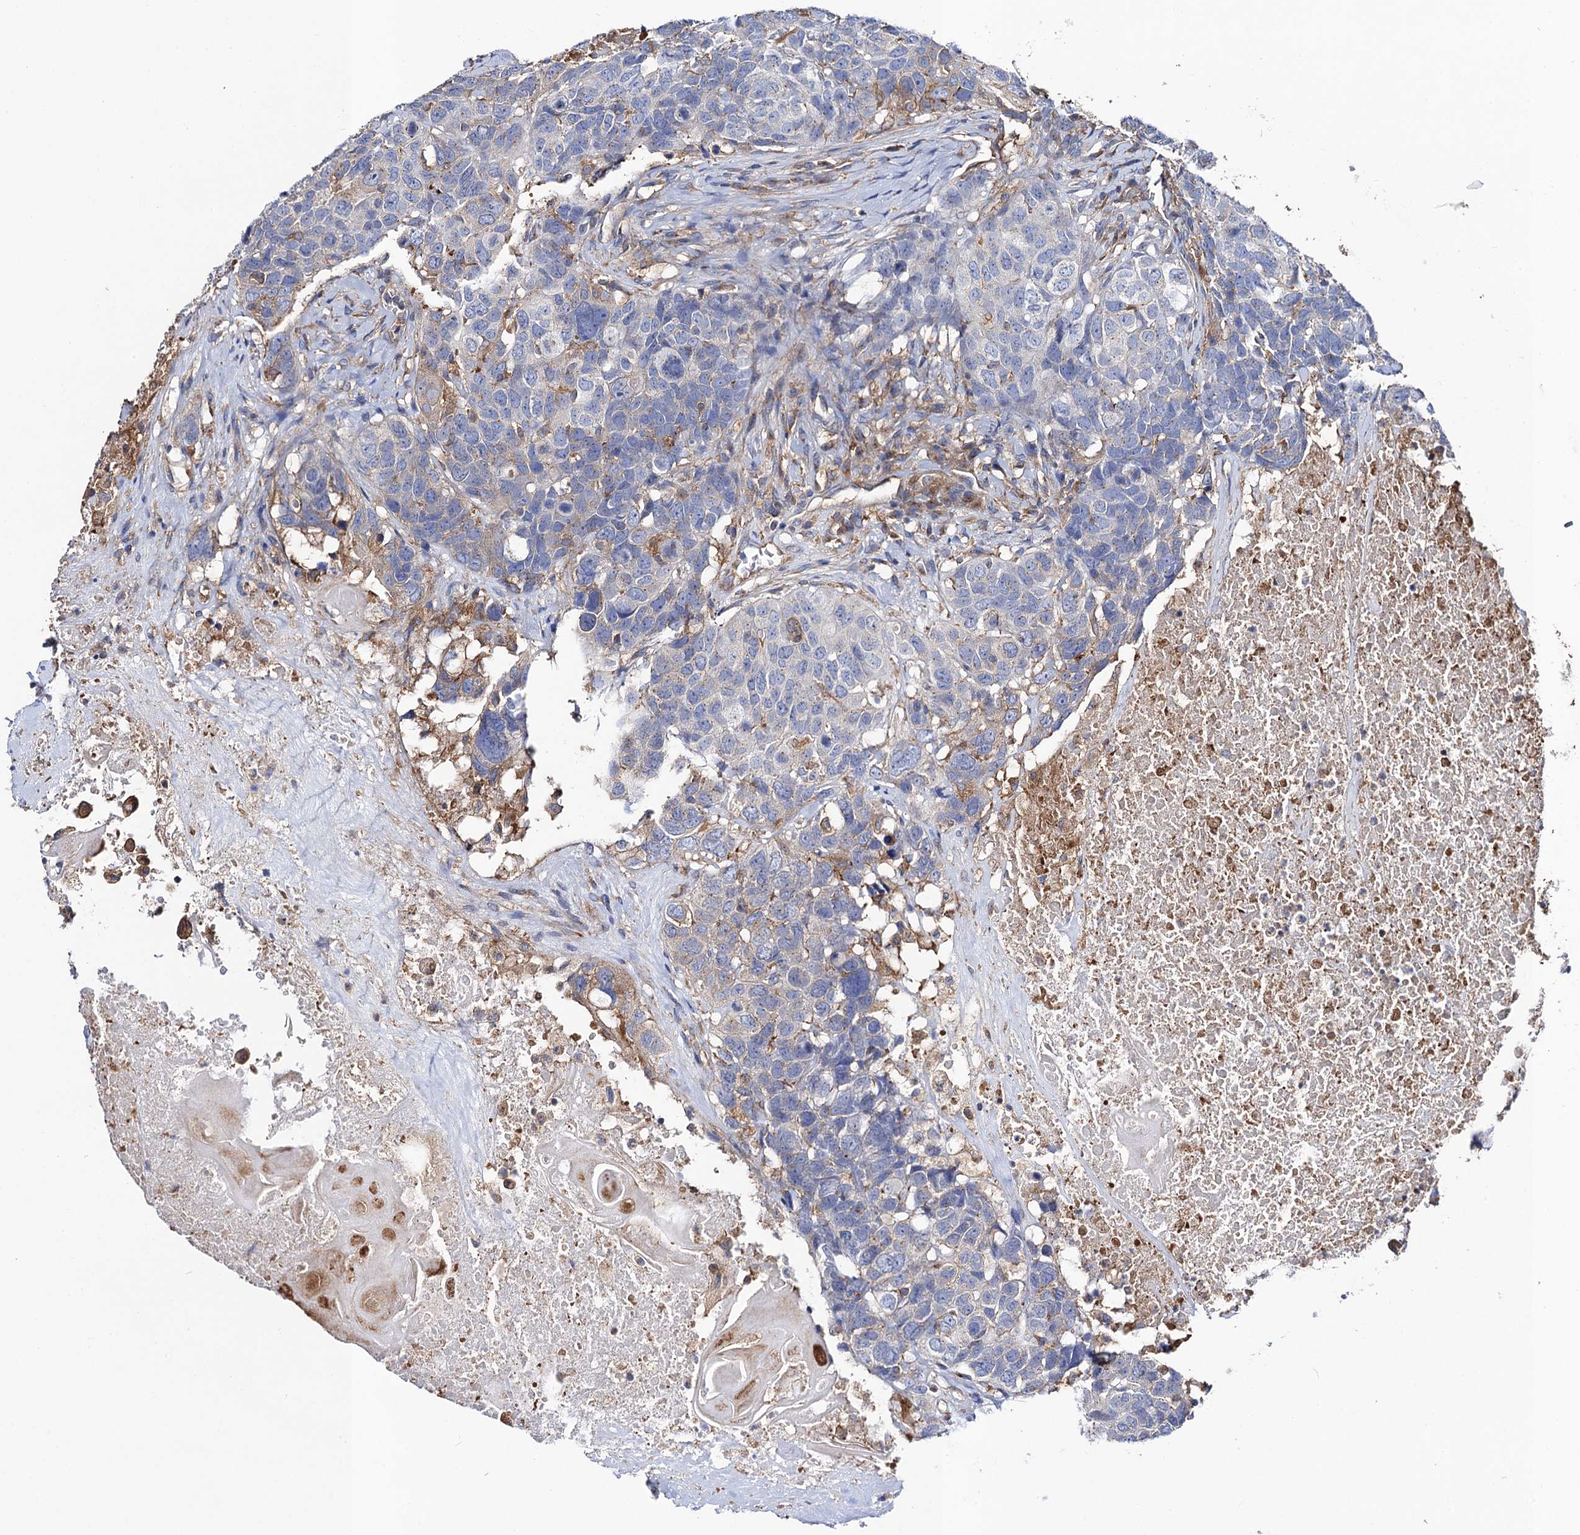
{"staining": {"intensity": "negative", "quantity": "none", "location": "none"}, "tissue": "head and neck cancer", "cell_type": "Tumor cells", "image_type": "cancer", "snomed": [{"axis": "morphology", "description": "Squamous cell carcinoma, NOS"}, {"axis": "topography", "description": "Head-Neck"}], "caption": "DAB immunohistochemical staining of head and neck cancer reveals no significant staining in tumor cells.", "gene": "DYDC1", "patient": {"sex": "male", "age": 66}}